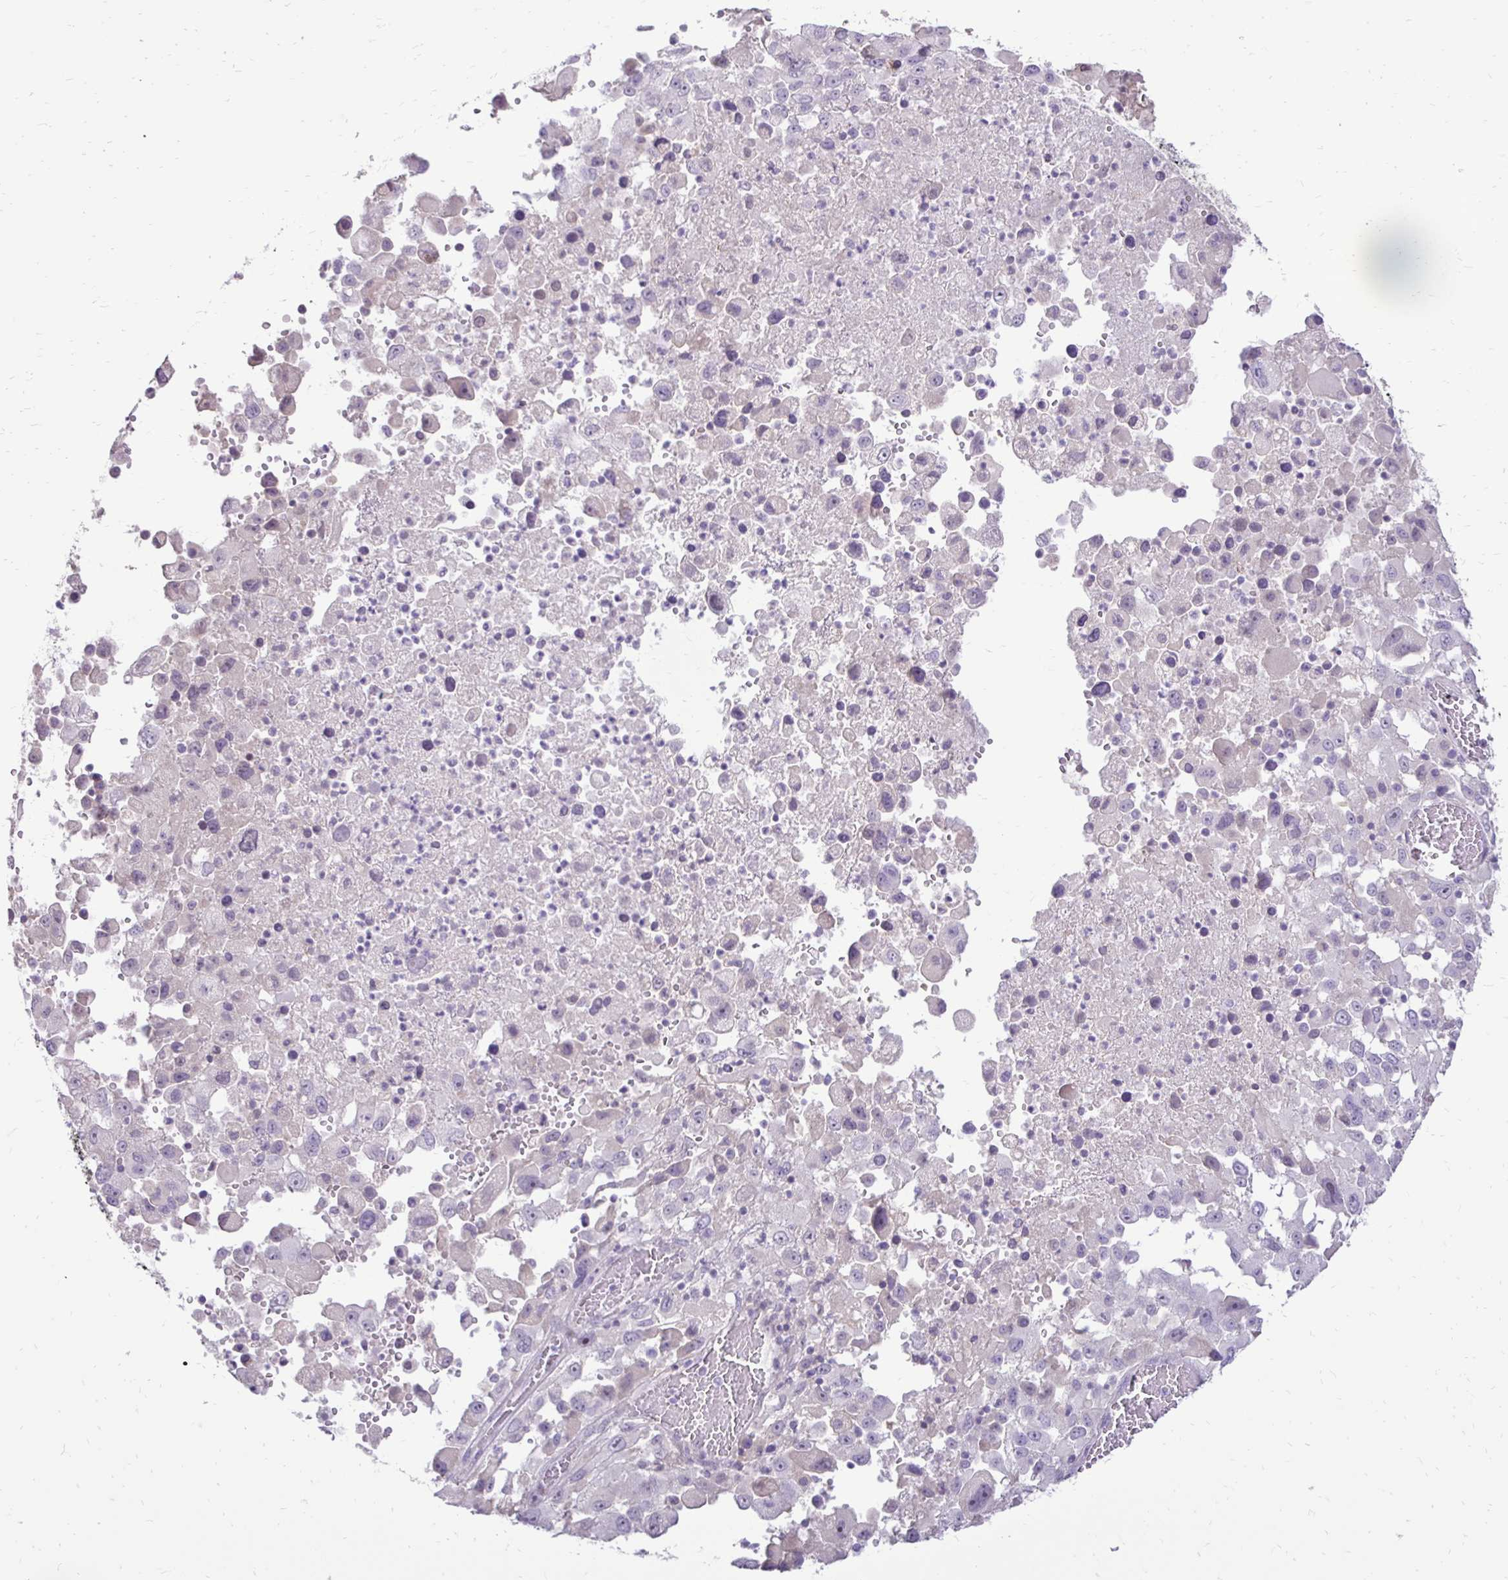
{"staining": {"intensity": "negative", "quantity": "none", "location": "none"}, "tissue": "melanoma", "cell_type": "Tumor cells", "image_type": "cancer", "snomed": [{"axis": "morphology", "description": "Malignant melanoma, Metastatic site"}, {"axis": "topography", "description": "Soft tissue"}], "caption": "This is a photomicrograph of IHC staining of melanoma, which shows no staining in tumor cells. (DAB immunohistochemistry (IHC), high magnification).", "gene": "GAS2", "patient": {"sex": "male", "age": 50}}